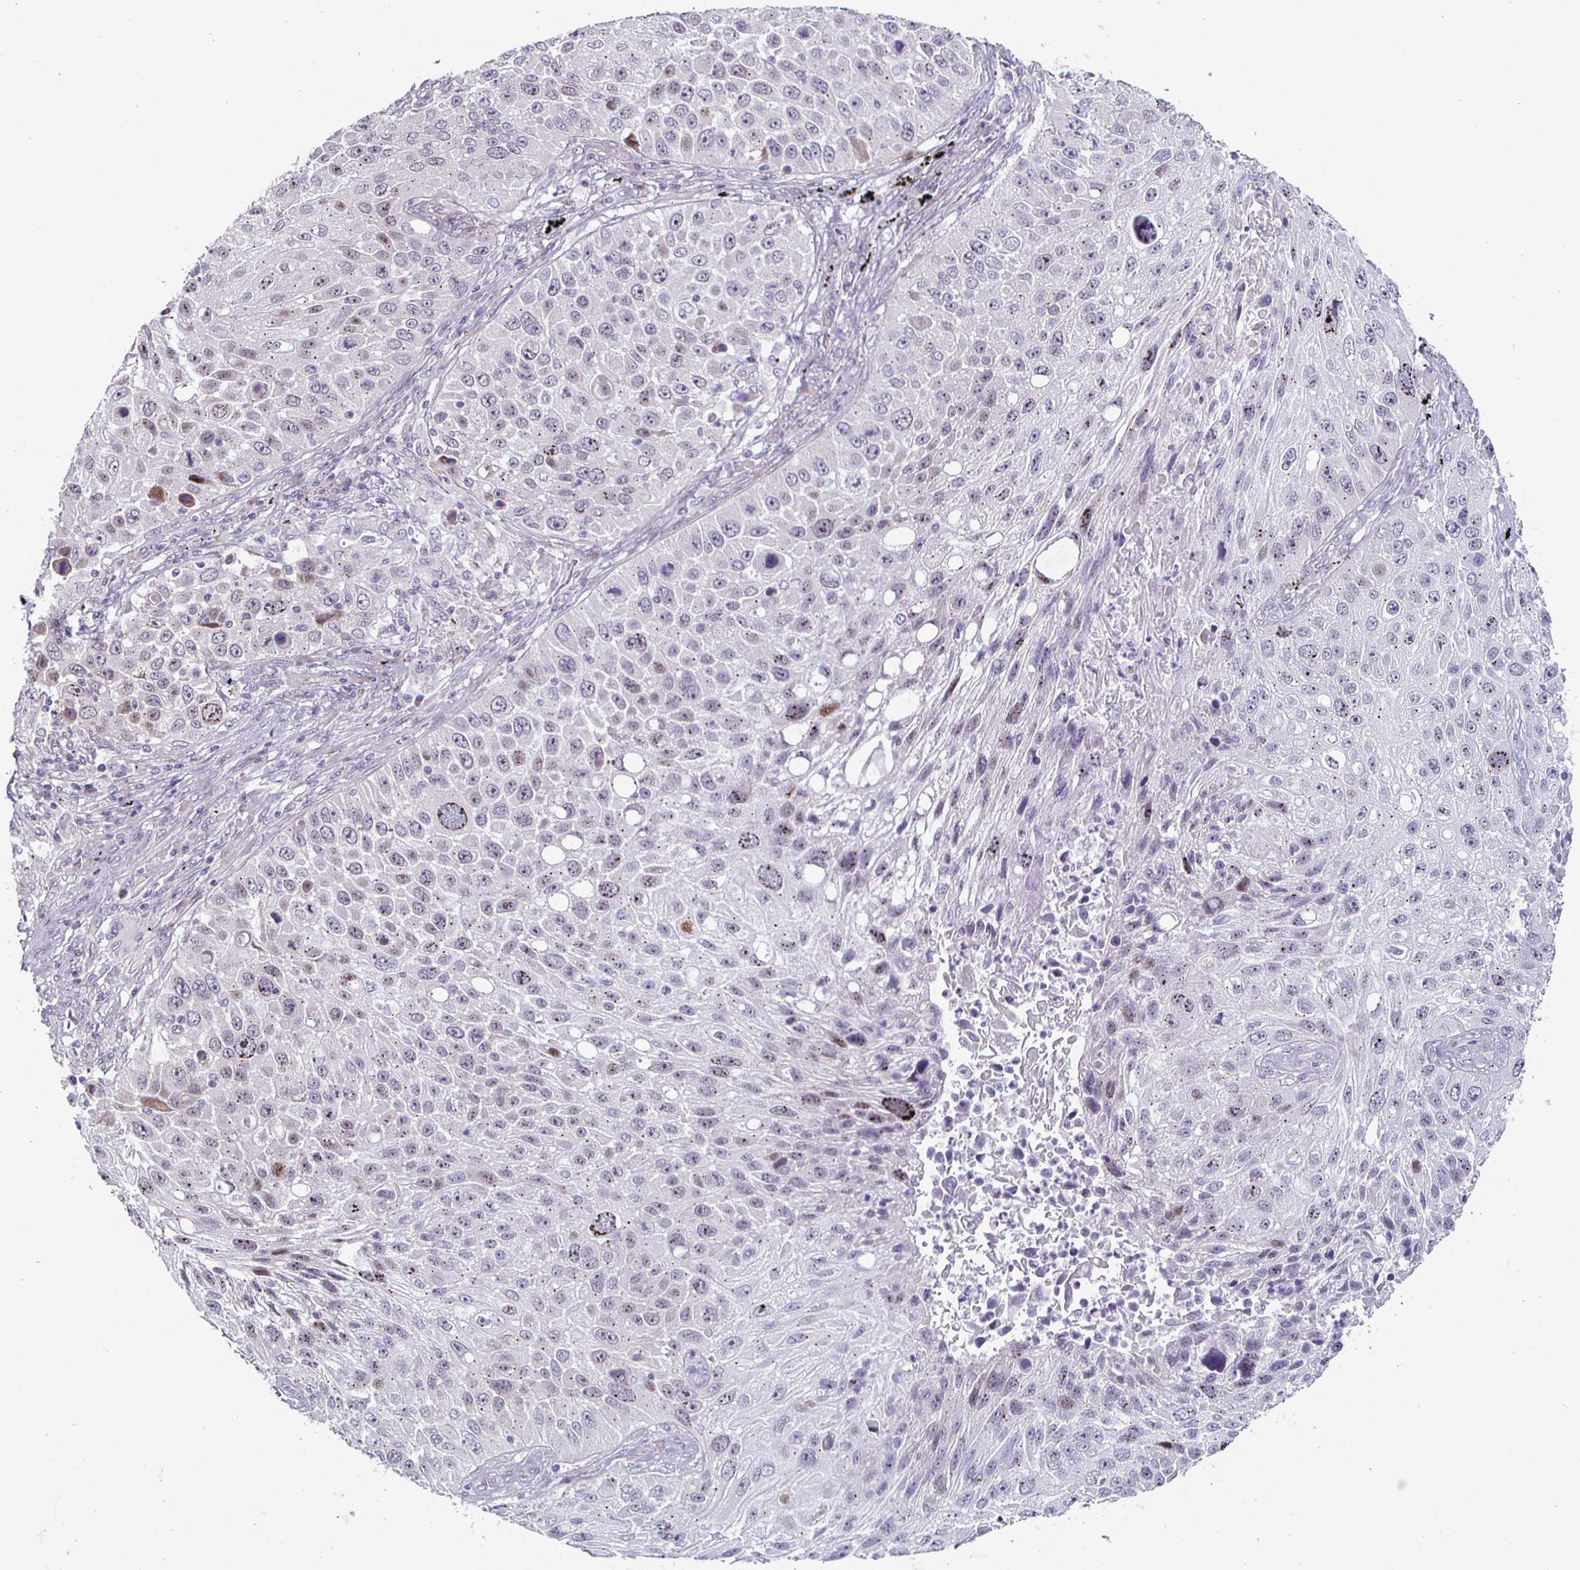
{"staining": {"intensity": "weak", "quantity": "25%-75%", "location": "nuclear"}, "tissue": "lung cancer", "cell_type": "Tumor cells", "image_type": "cancer", "snomed": [{"axis": "morphology", "description": "Normal morphology"}, {"axis": "morphology", "description": "Squamous cell carcinoma, NOS"}, {"axis": "topography", "description": "Lymph node"}, {"axis": "topography", "description": "Lung"}], "caption": "Human squamous cell carcinoma (lung) stained for a protein (brown) demonstrates weak nuclear positive expression in approximately 25%-75% of tumor cells.", "gene": "DMRTB1", "patient": {"sex": "male", "age": 67}}